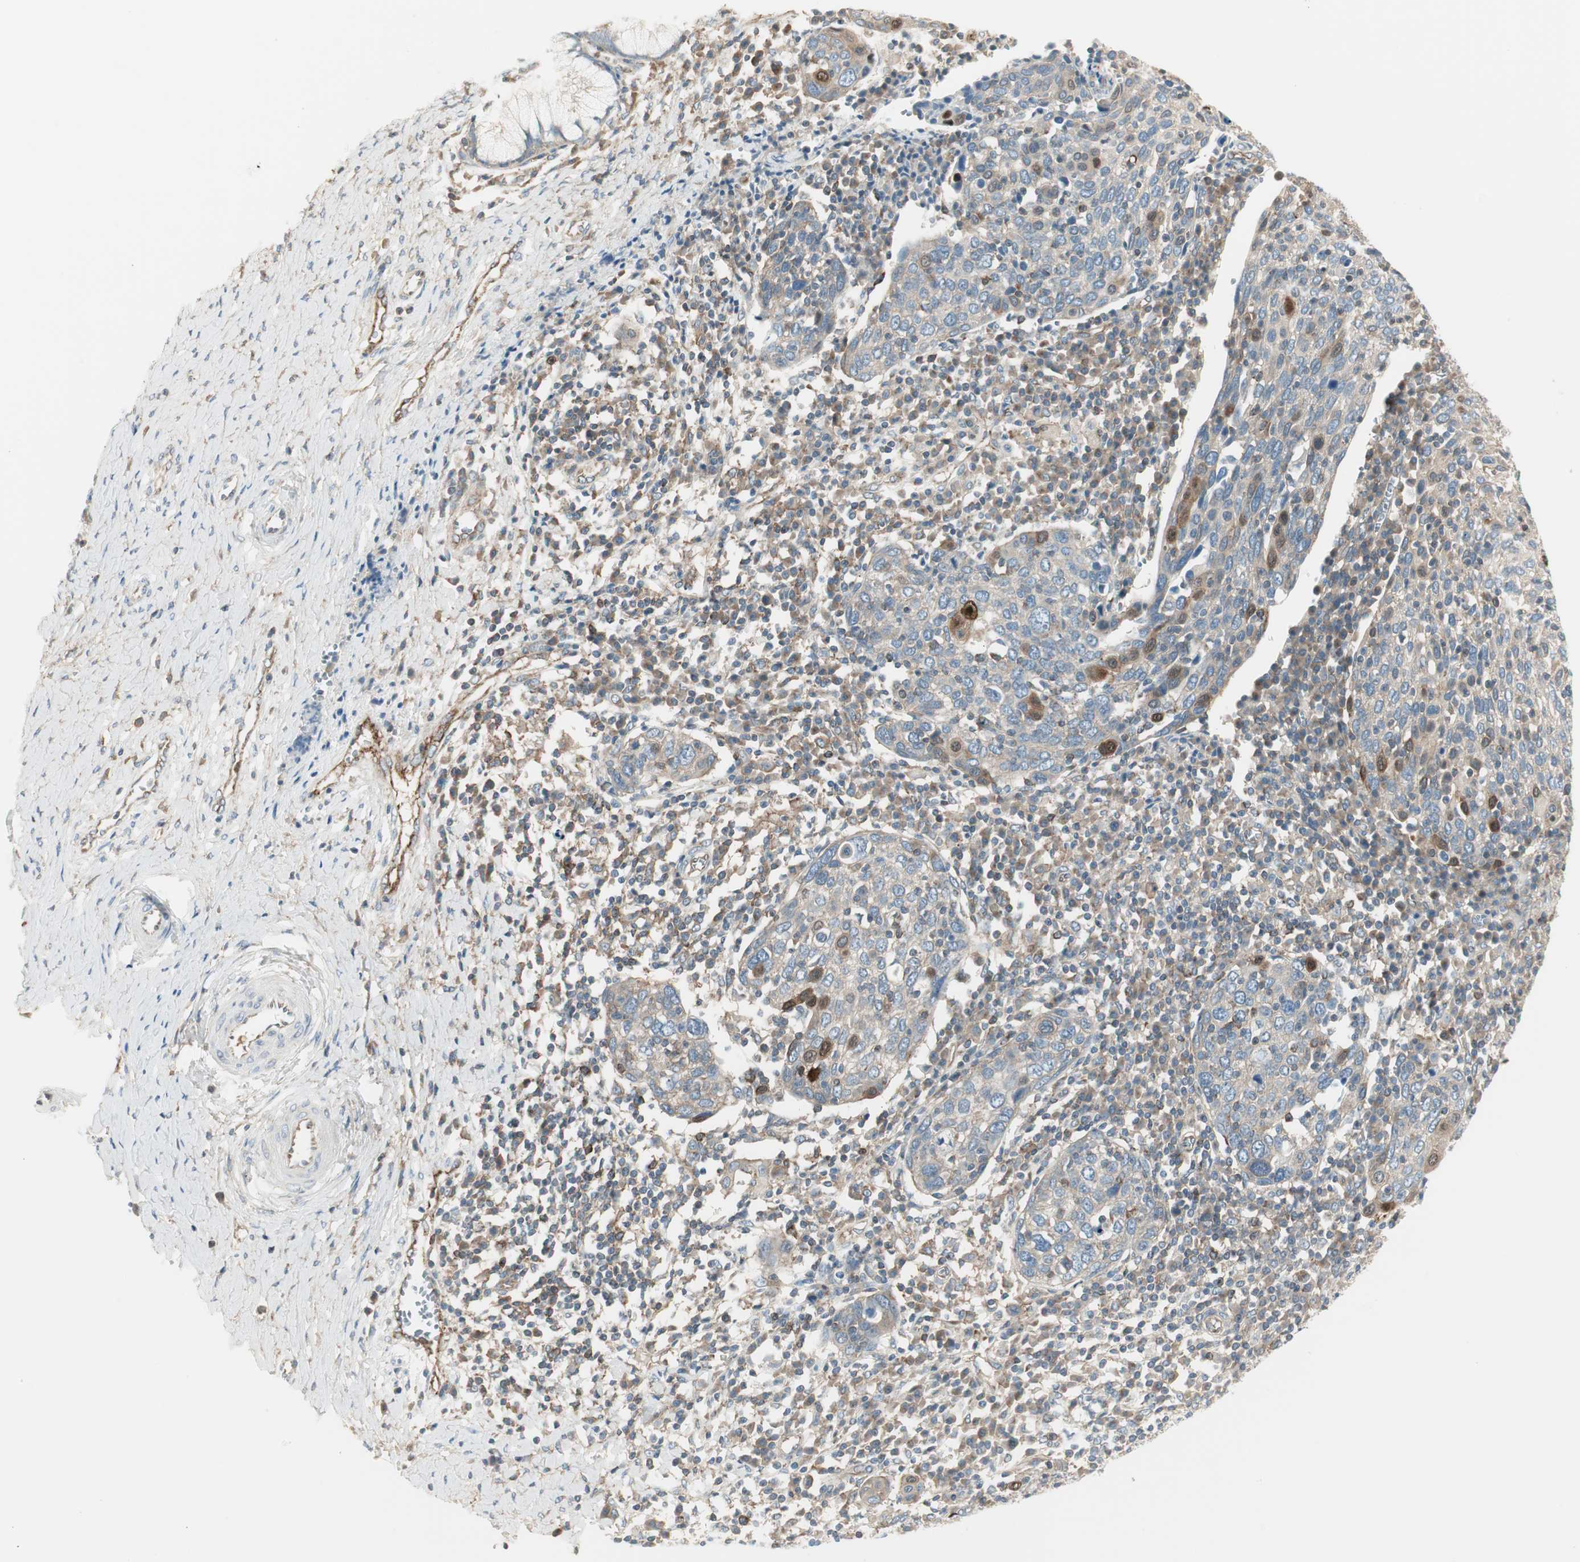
{"staining": {"intensity": "moderate", "quantity": ">75%", "location": "cytoplasmic/membranous"}, "tissue": "cervical cancer", "cell_type": "Tumor cells", "image_type": "cancer", "snomed": [{"axis": "morphology", "description": "Squamous cell carcinoma, NOS"}, {"axis": "topography", "description": "Cervix"}], "caption": "A micrograph showing moderate cytoplasmic/membranous expression in about >75% of tumor cells in cervical squamous cell carcinoma, as visualized by brown immunohistochemical staining.", "gene": "AGFG1", "patient": {"sex": "female", "age": 40}}